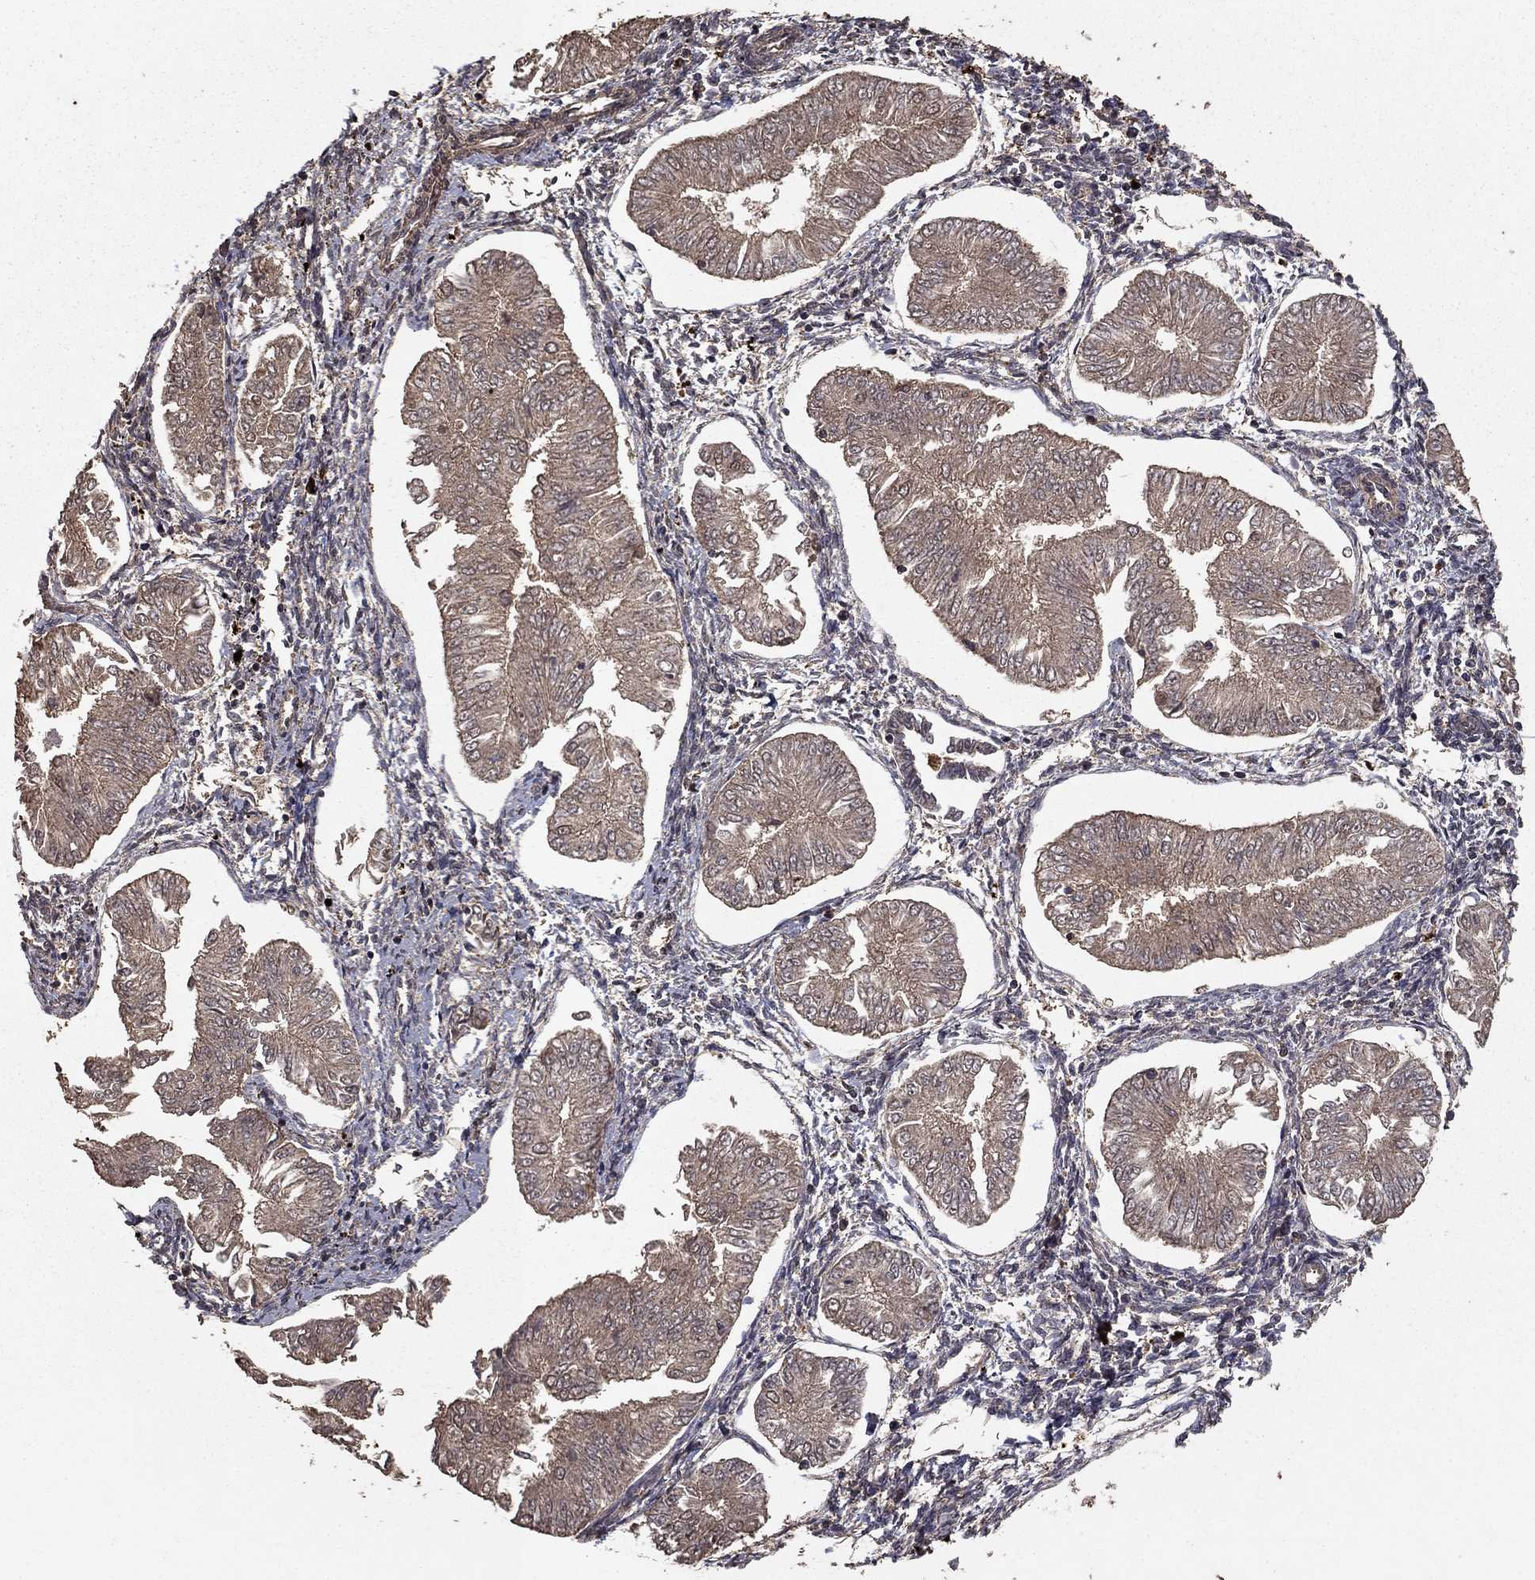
{"staining": {"intensity": "weak", "quantity": ">75%", "location": "cytoplasmic/membranous"}, "tissue": "endometrial cancer", "cell_type": "Tumor cells", "image_type": "cancer", "snomed": [{"axis": "morphology", "description": "Adenocarcinoma, NOS"}, {"axis": "topography", "description": "Endometrium"}], "caption": "Immunohistochemistry histopathology image of human endometrial adenocarcinoma stained for a protein (brown), which reveals low levels of weak cytoplasmic/membranous positivity in about >75% of tumor cells.", "gene": "PRDM1", "patient": {"sex": "female", "age": 53}}